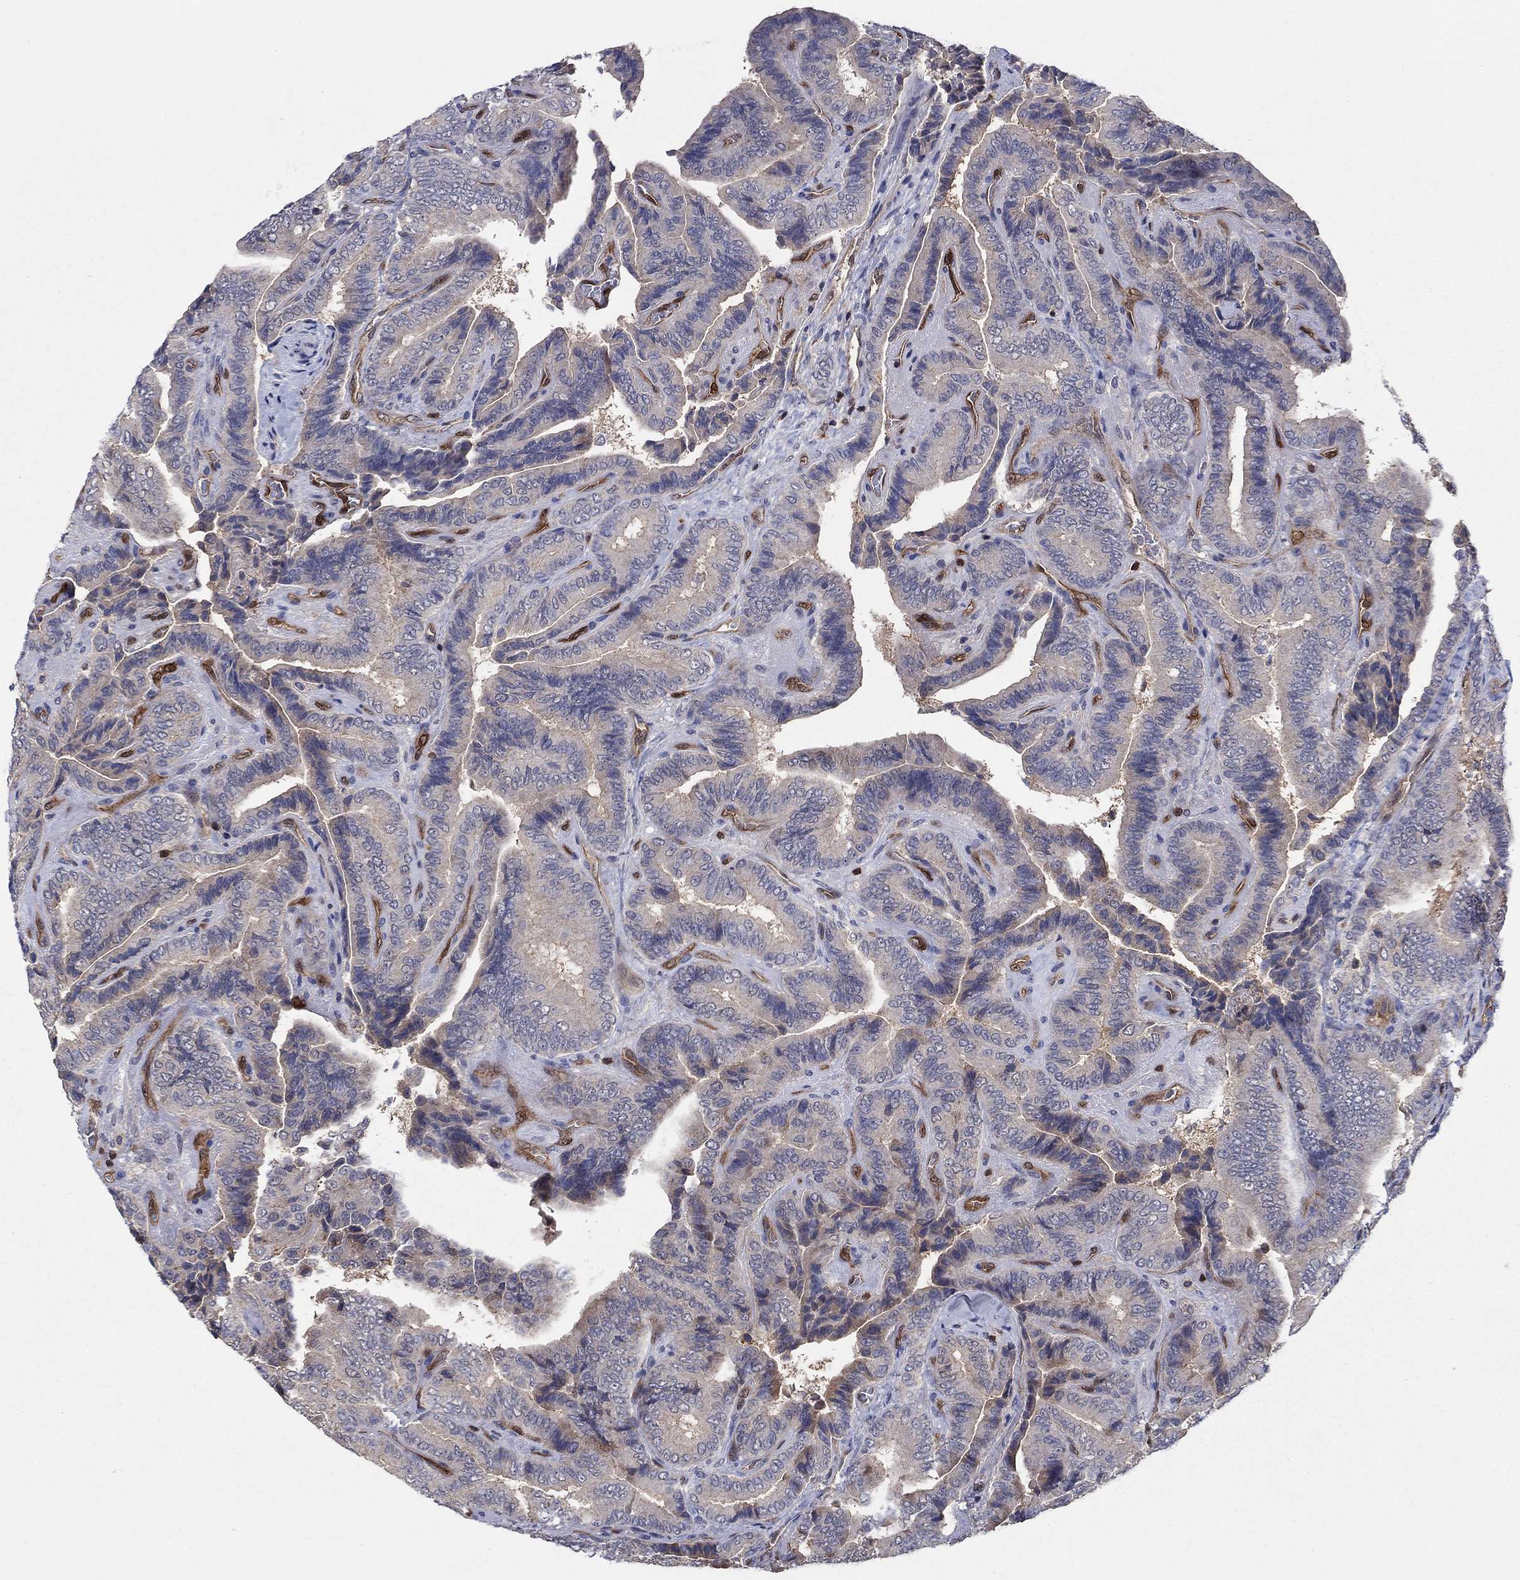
{"staining": {"intensity": "weak", "quantity": "<25%", "location": "cytoplasmic/membranous"}, "tissue": "thyroid cancer", "cell_type": "Tumor cells", "image_type": "cancer", "snomed": [{"axis": "morphology", "description": "Papillary adenocarcinoma, NOS"}, {"axis": "topography", "description": "Thyroid gland"}], "caption": "Immunohistochemistry (IHC) image of papillary adenocarcinoma (thyroid) stained for a protein (brown), which exhibits no staining in tumor cells. (Immunohistochemistry (IHC), brightfield microscopy, high magnification).", "gene": "AGFG2", "patient": {"sex": "male", "age": 61}}